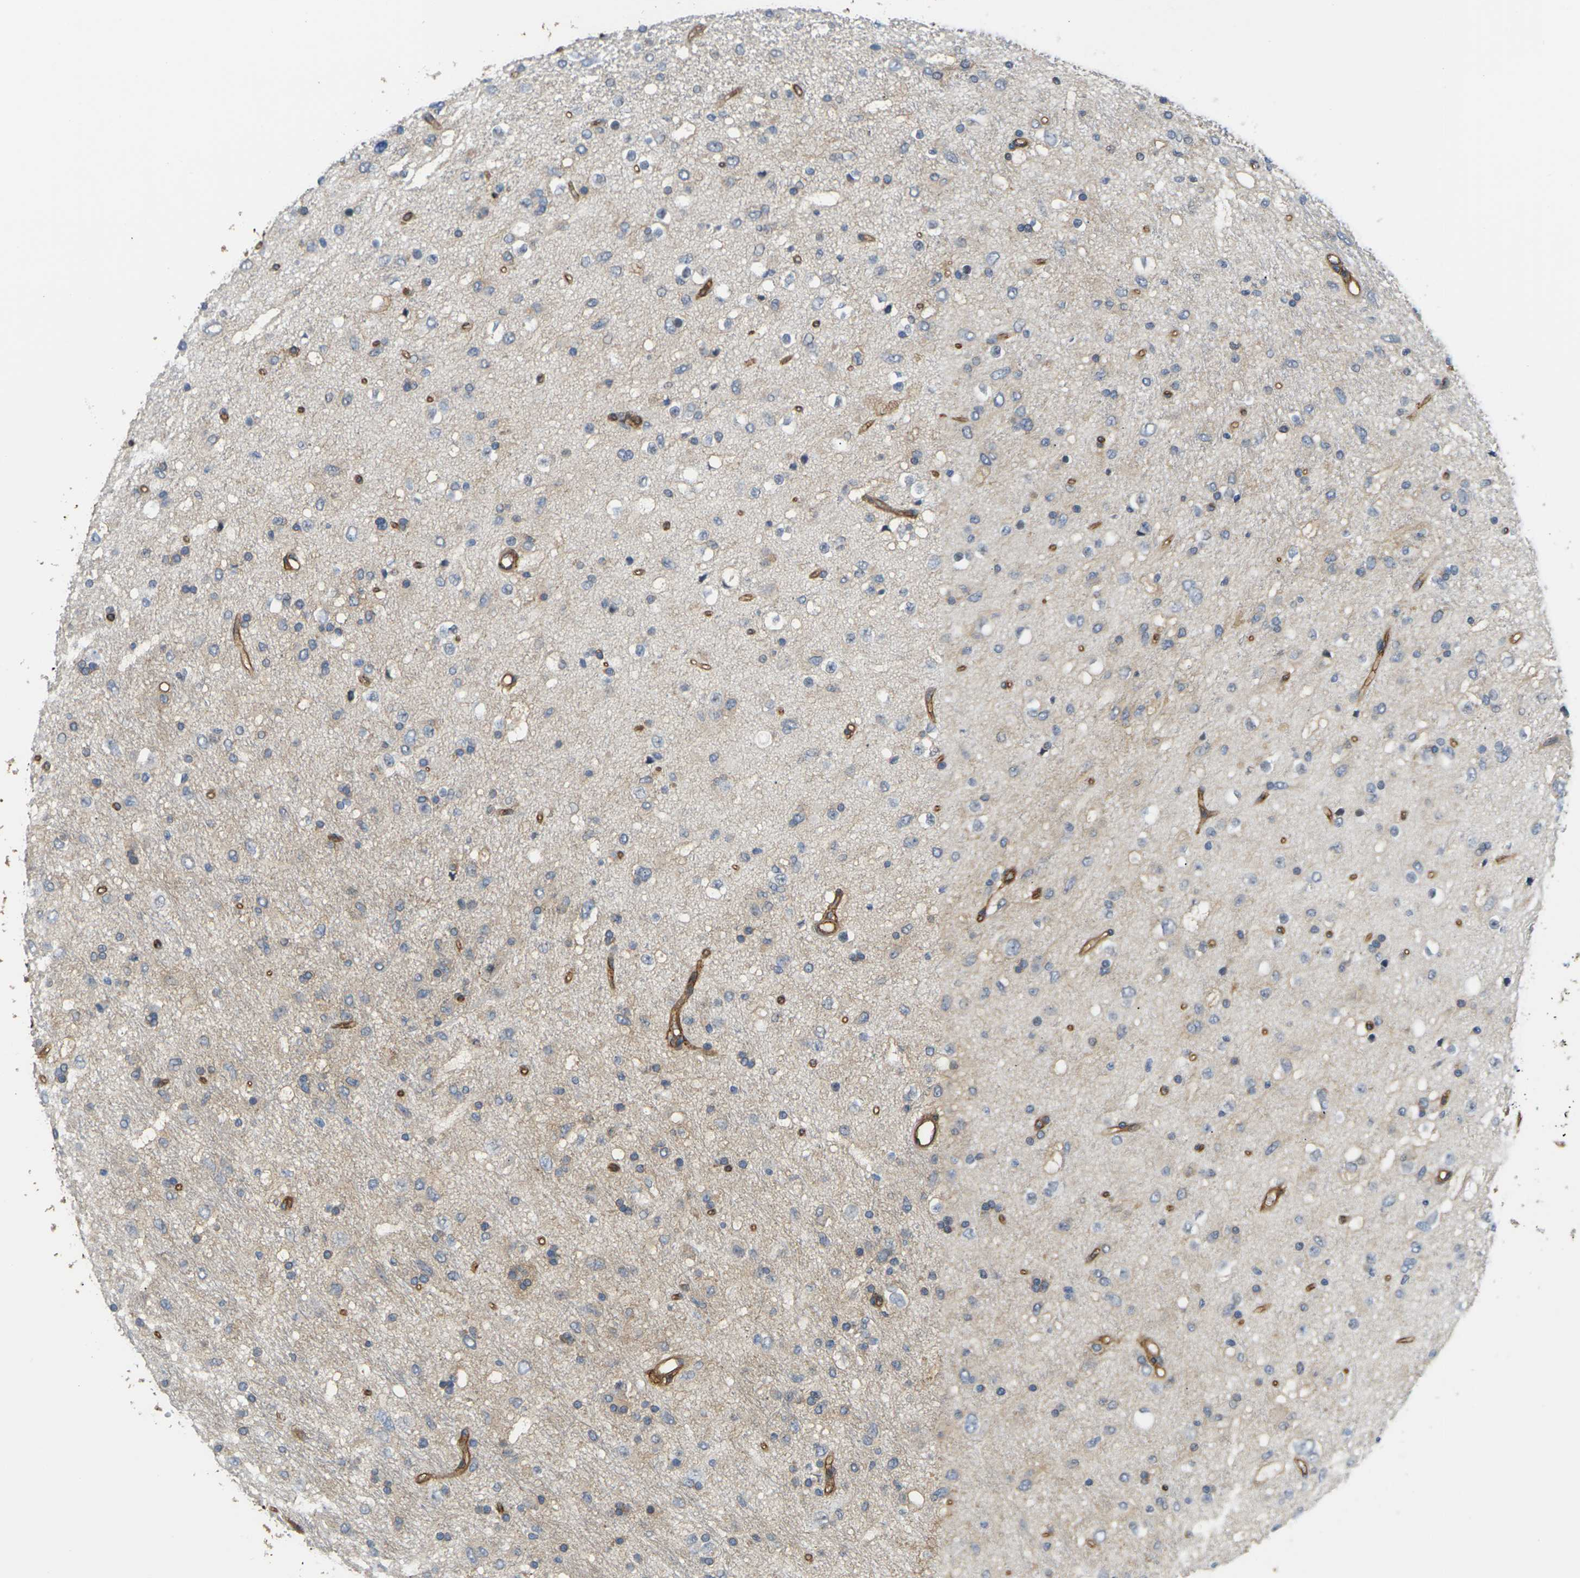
{"staining": {"intensity": "negative", "quantity": "none", "location": "none"}, "tissue": "glioma", "cell_type": "Tumor cells", "image_type": "cancer", "snomed": [{"axis": "morphology", "description": "Glioma, malignant, Low grade"}, {"axis": "topography", "description": "Brain"}], "caption": "High magnification brightfield microscopy of glioma stained with DAB (brown) and counterstained with hematoxylin (blue): tumor cells show no significant staining.", "gene": "IQGAP1", "patient": {"sex": "male", "age": 77}}